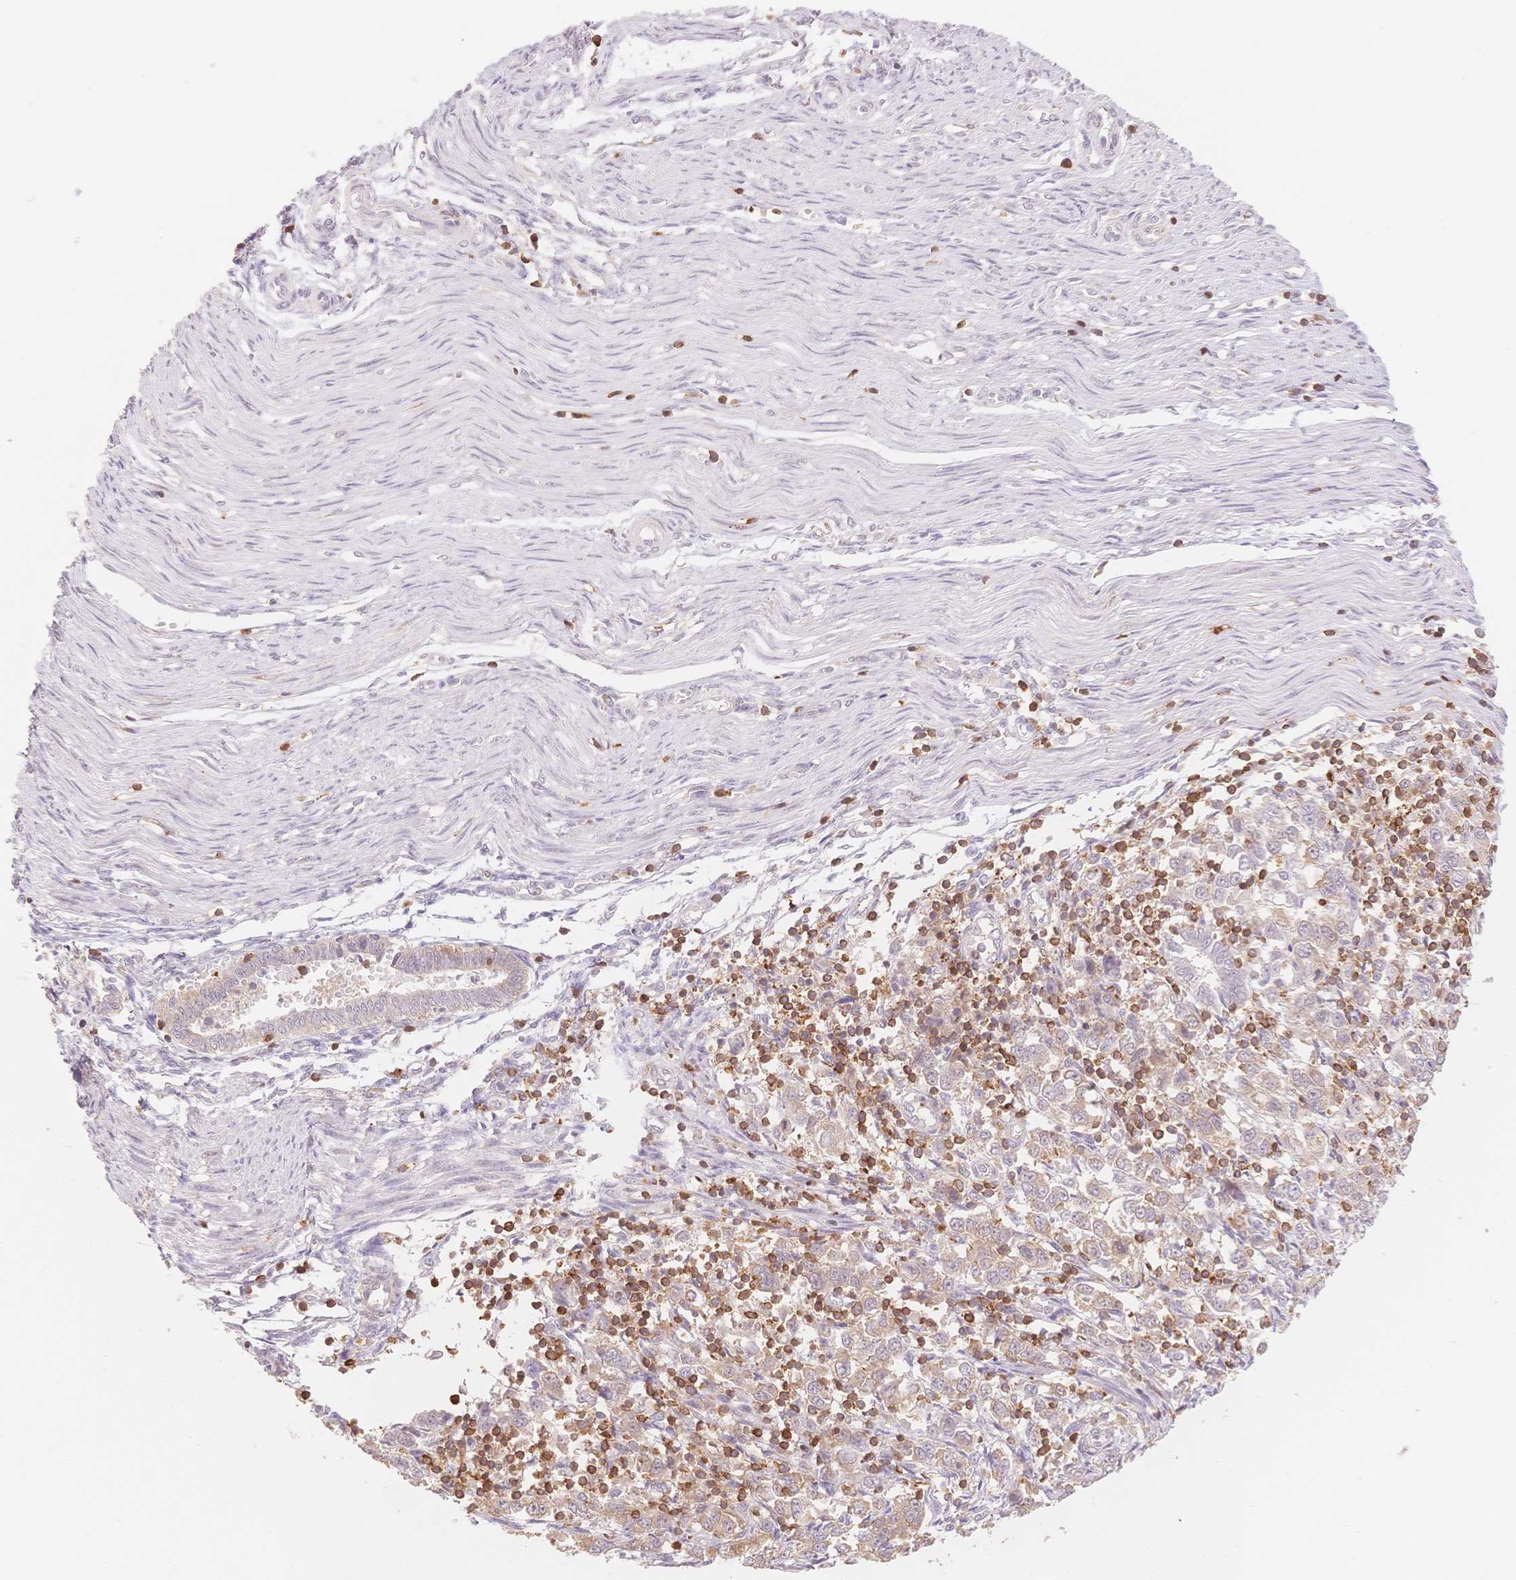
{"staining": {"intensity": "weak", "quantity": "25%-75%", "location": "cytoplasmic/membranous"}, "tissue": "endometrial cancer", "cell_type": "Tumor cells", "image_type": "cancer", "snomed": [{"axis": "morphology", "description": "Adenocarcinoma, NOS"}, {"axis": "topography", "description": "Endometrium"}], "caption": "Human adenocarcinoma (endometrial) stained with a protein marker demonstrates weak staining in tumor cells.", "gene": "STK39", "patient": {"sex": "female", "age": 43}}